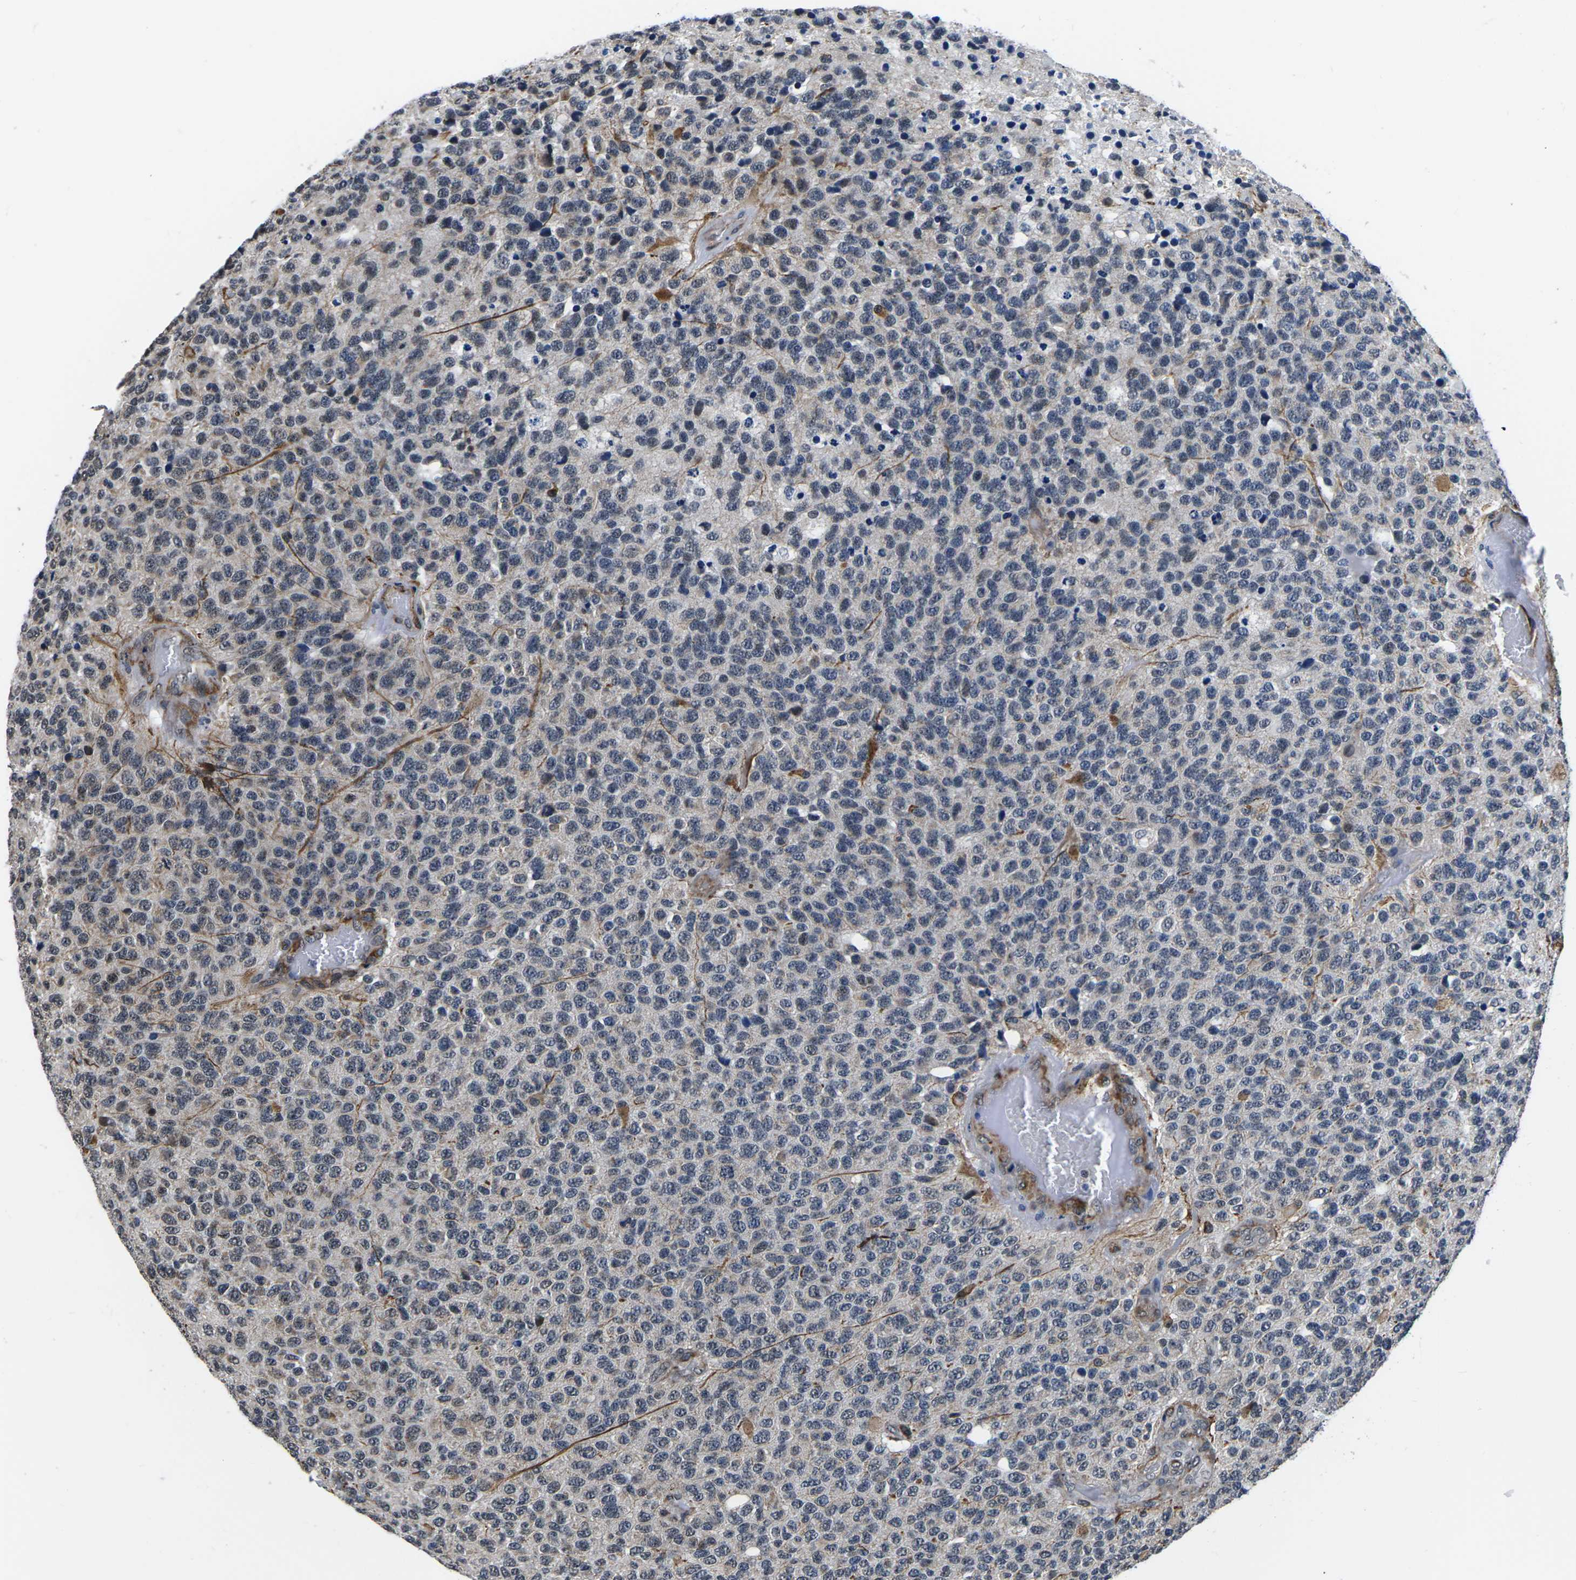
{"staining": {"intensity": "weak", "quantity": "<25%", "location": "nuclear"}, "tissue": "glioma", "cell_type": "Tumor cells", "image_type": "cancer", "snomed": [{"axis": "morphology", "description": "Glioma, malignant, High grade"}, {"axis": "topography", "description": "pancreas cauda"}], "caption": "A high-resolution histopathology image shows immunohistochemistry (IHC) staining of glioma, which exhibits no significant positivity in tumor cells. (DAB immunohistochemistry, high magnification).", "gene": "CCNE1", "patient": {"sex": "male", "age": 60}}